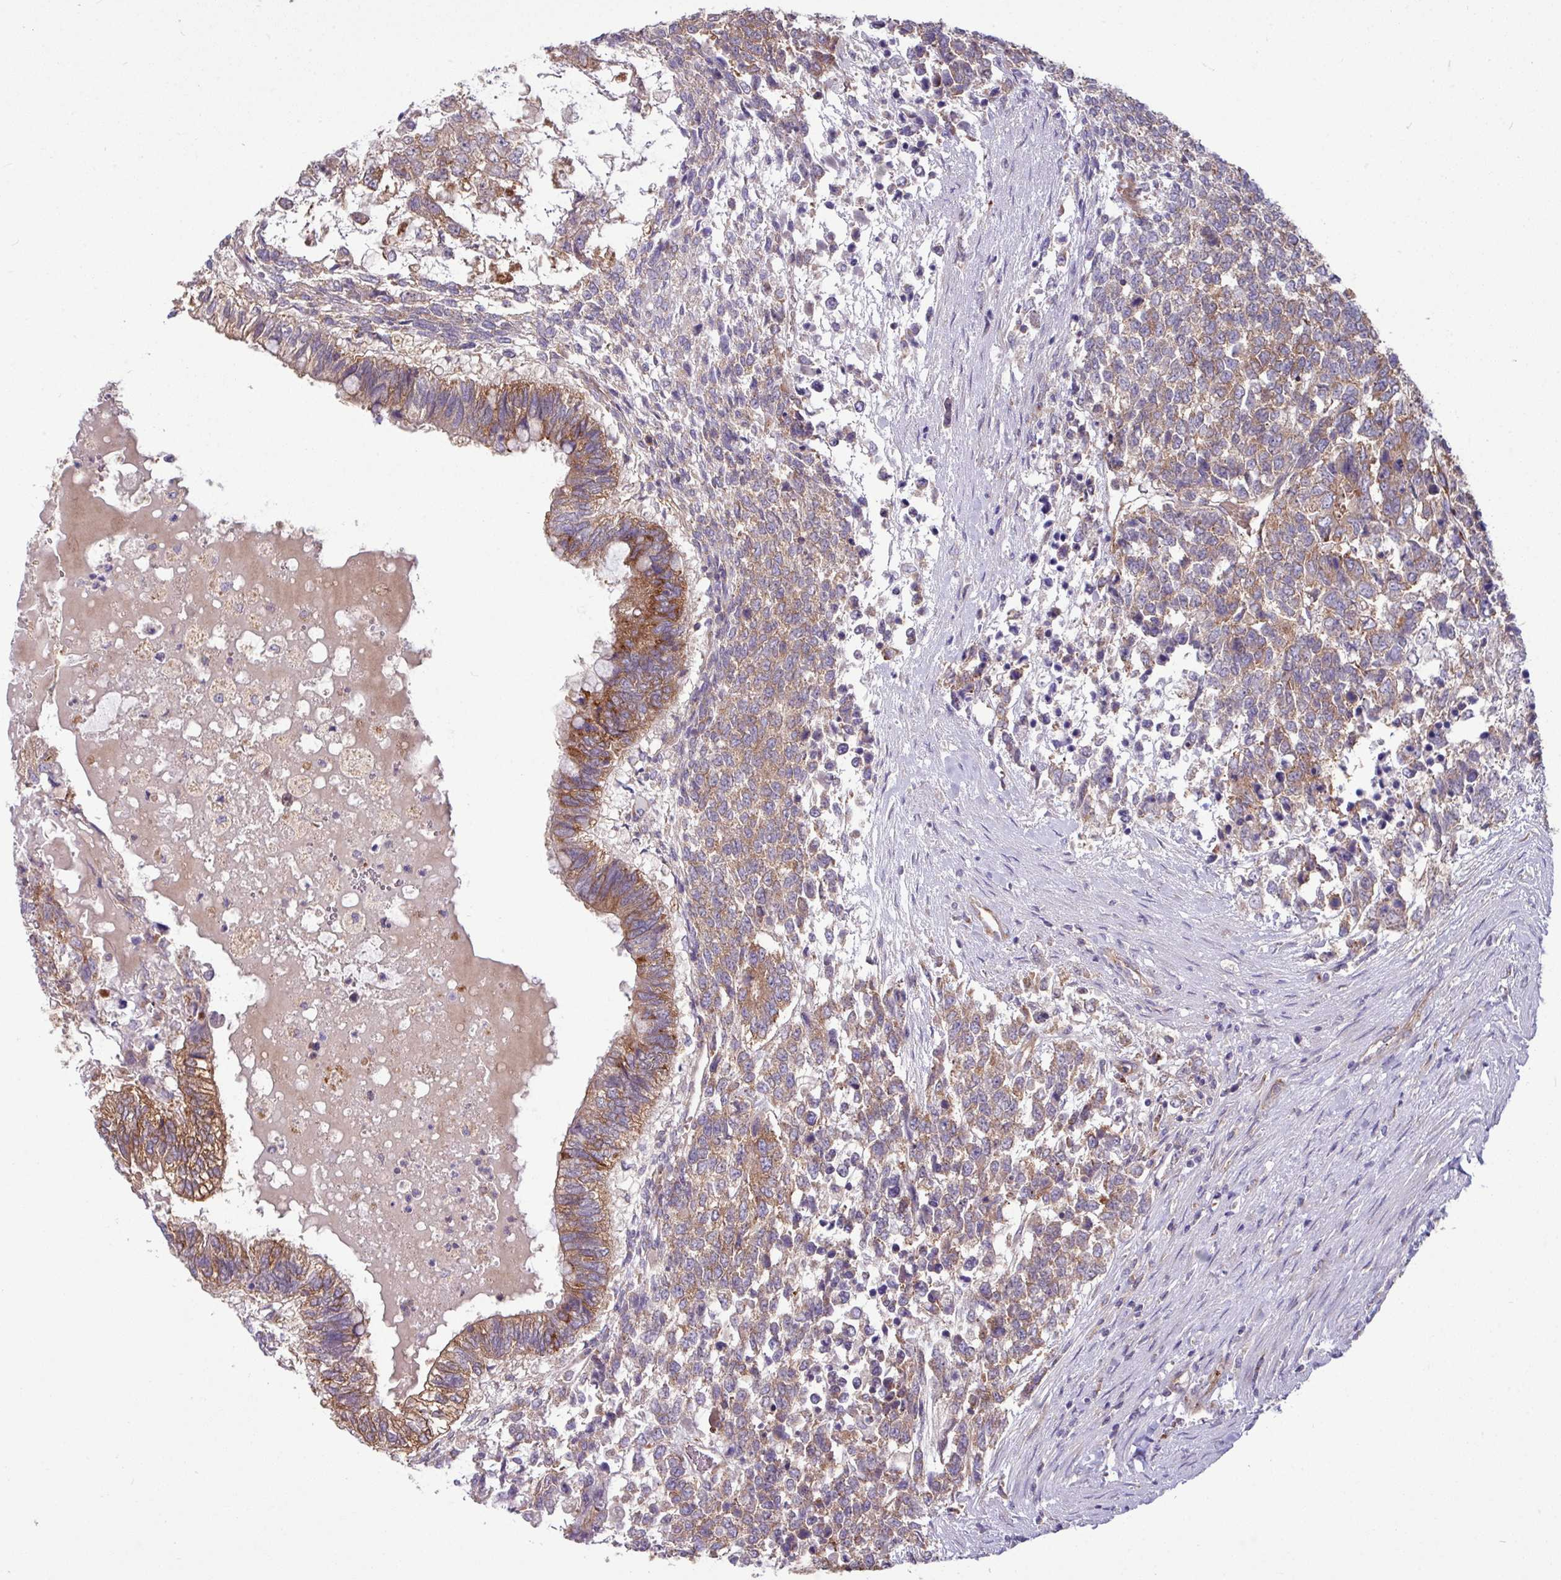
{"staining": {"intensity": "moderate", "quantity": ">75%", "location": "cytoplasmic/membranous"}, "tissue": "testis cancer", "cell_type": "Tumor cells", "image_type": "cancer", "snomed": [{"axis": "morphology", "description": "Carcinoma, Embryonal, NOS"}, {"axis": "topography", "description": "Testis"}], "caption": "Immunohistochemistry of testis cancer (embryonal carcinoma) displays medium levels of moderate cytoplasmic/membranous positivity in approximately >75% of tumor cells.", "gene": "LSM12", "patient": {"sex": "male", "age": 23}}